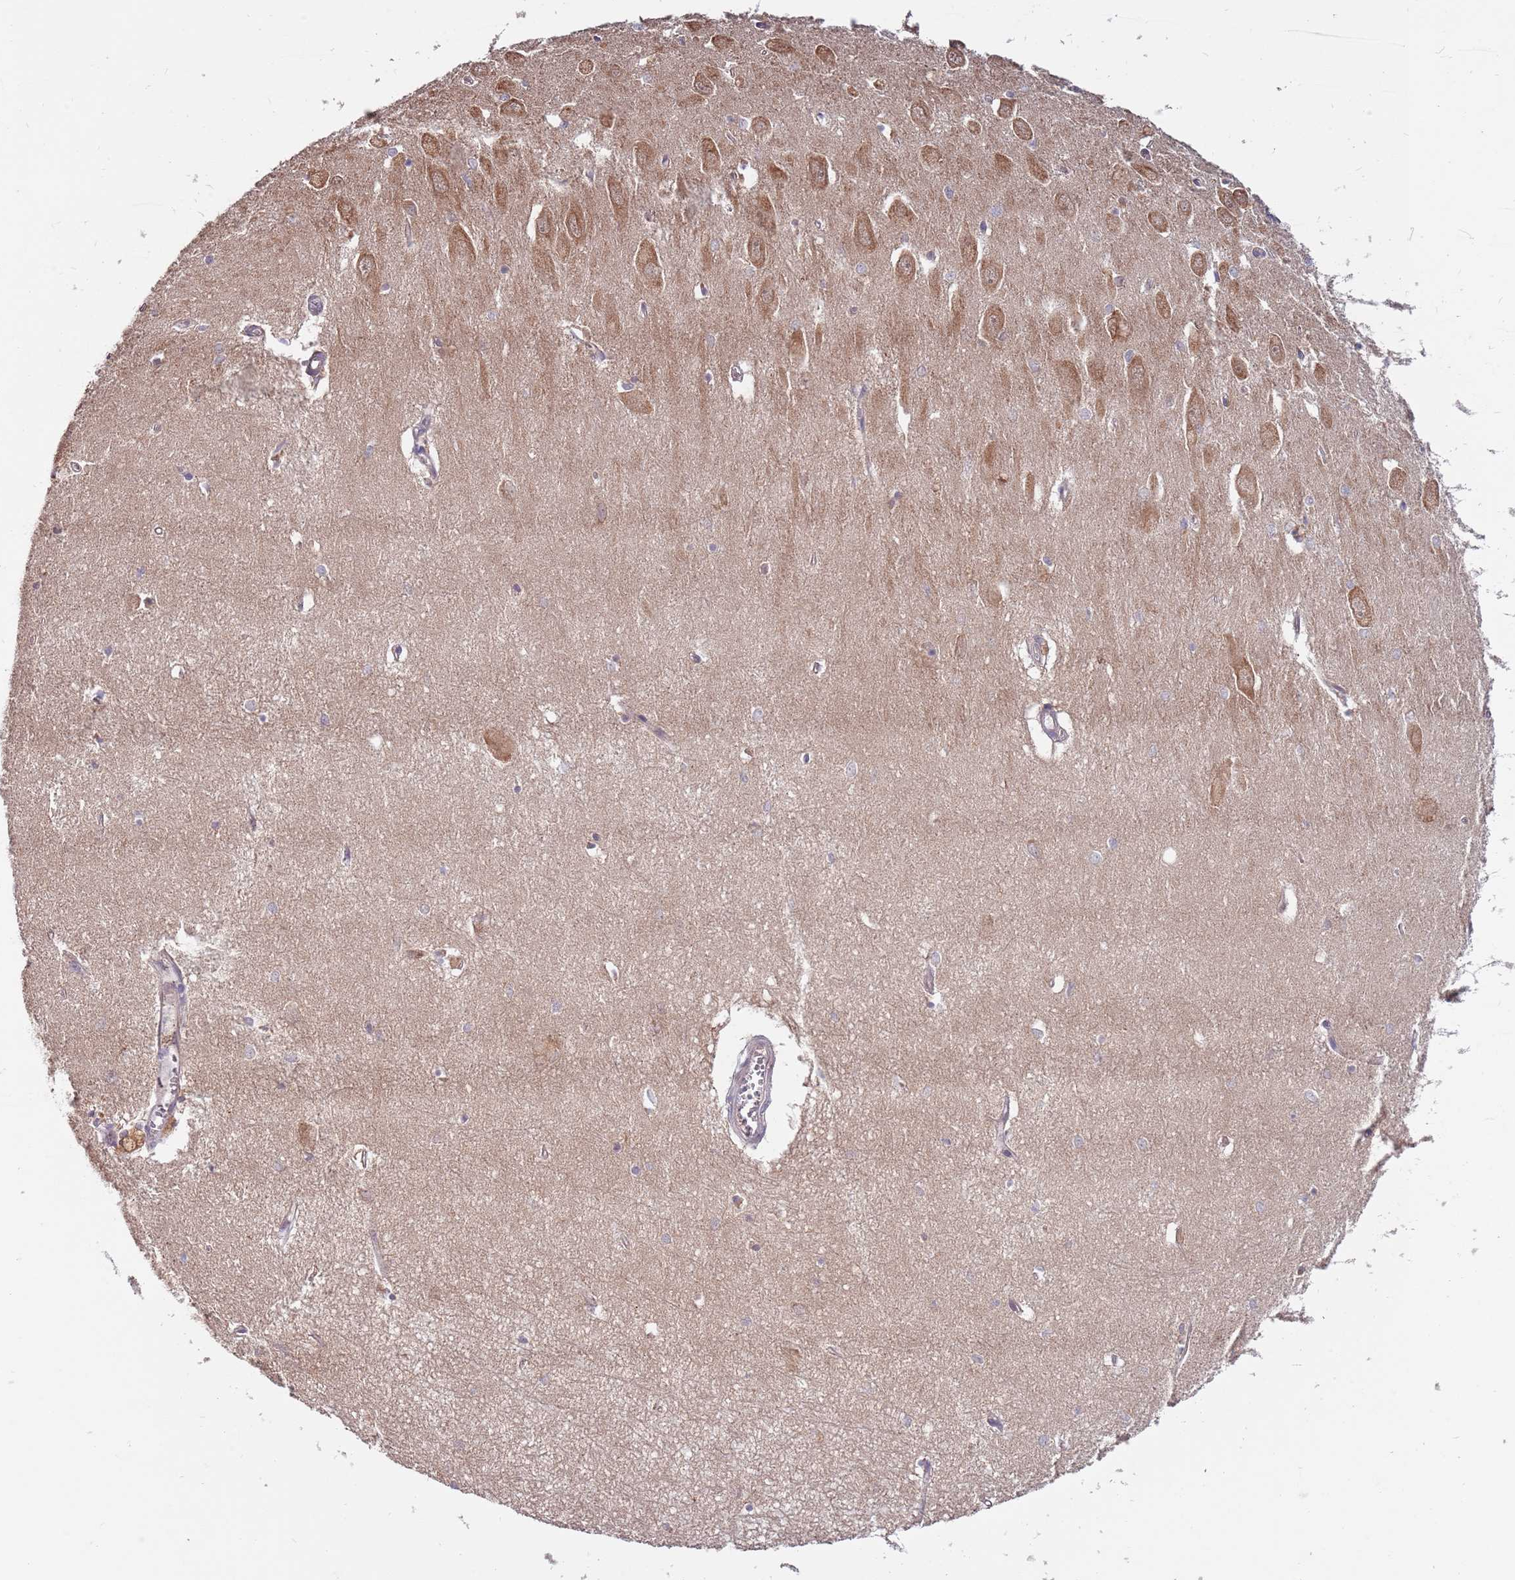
{"staining": {"intensity": "weak", "quantity": "<25%", "location": "cytoplasmic/membranous"}, "tissue": "hippocampus", "cell_type": "Glial cells", "image_type": "normal", "snomed": [{"axis": "morphology", "description": "Normal tissue, NOS"}, {"axis": "topography", "description": "Hippocampus"}], "caption": "This is a histopathology image of immunohistochemistry staining of normal hippocampus, which shows no expression in glial cells. (DAB (3,3'-diaminobenzidine) immunohistochemistry (IHC) with hematoxylin counter stain).", "gene": "USP32", "patient": {"sex": "female", "age": 64}}